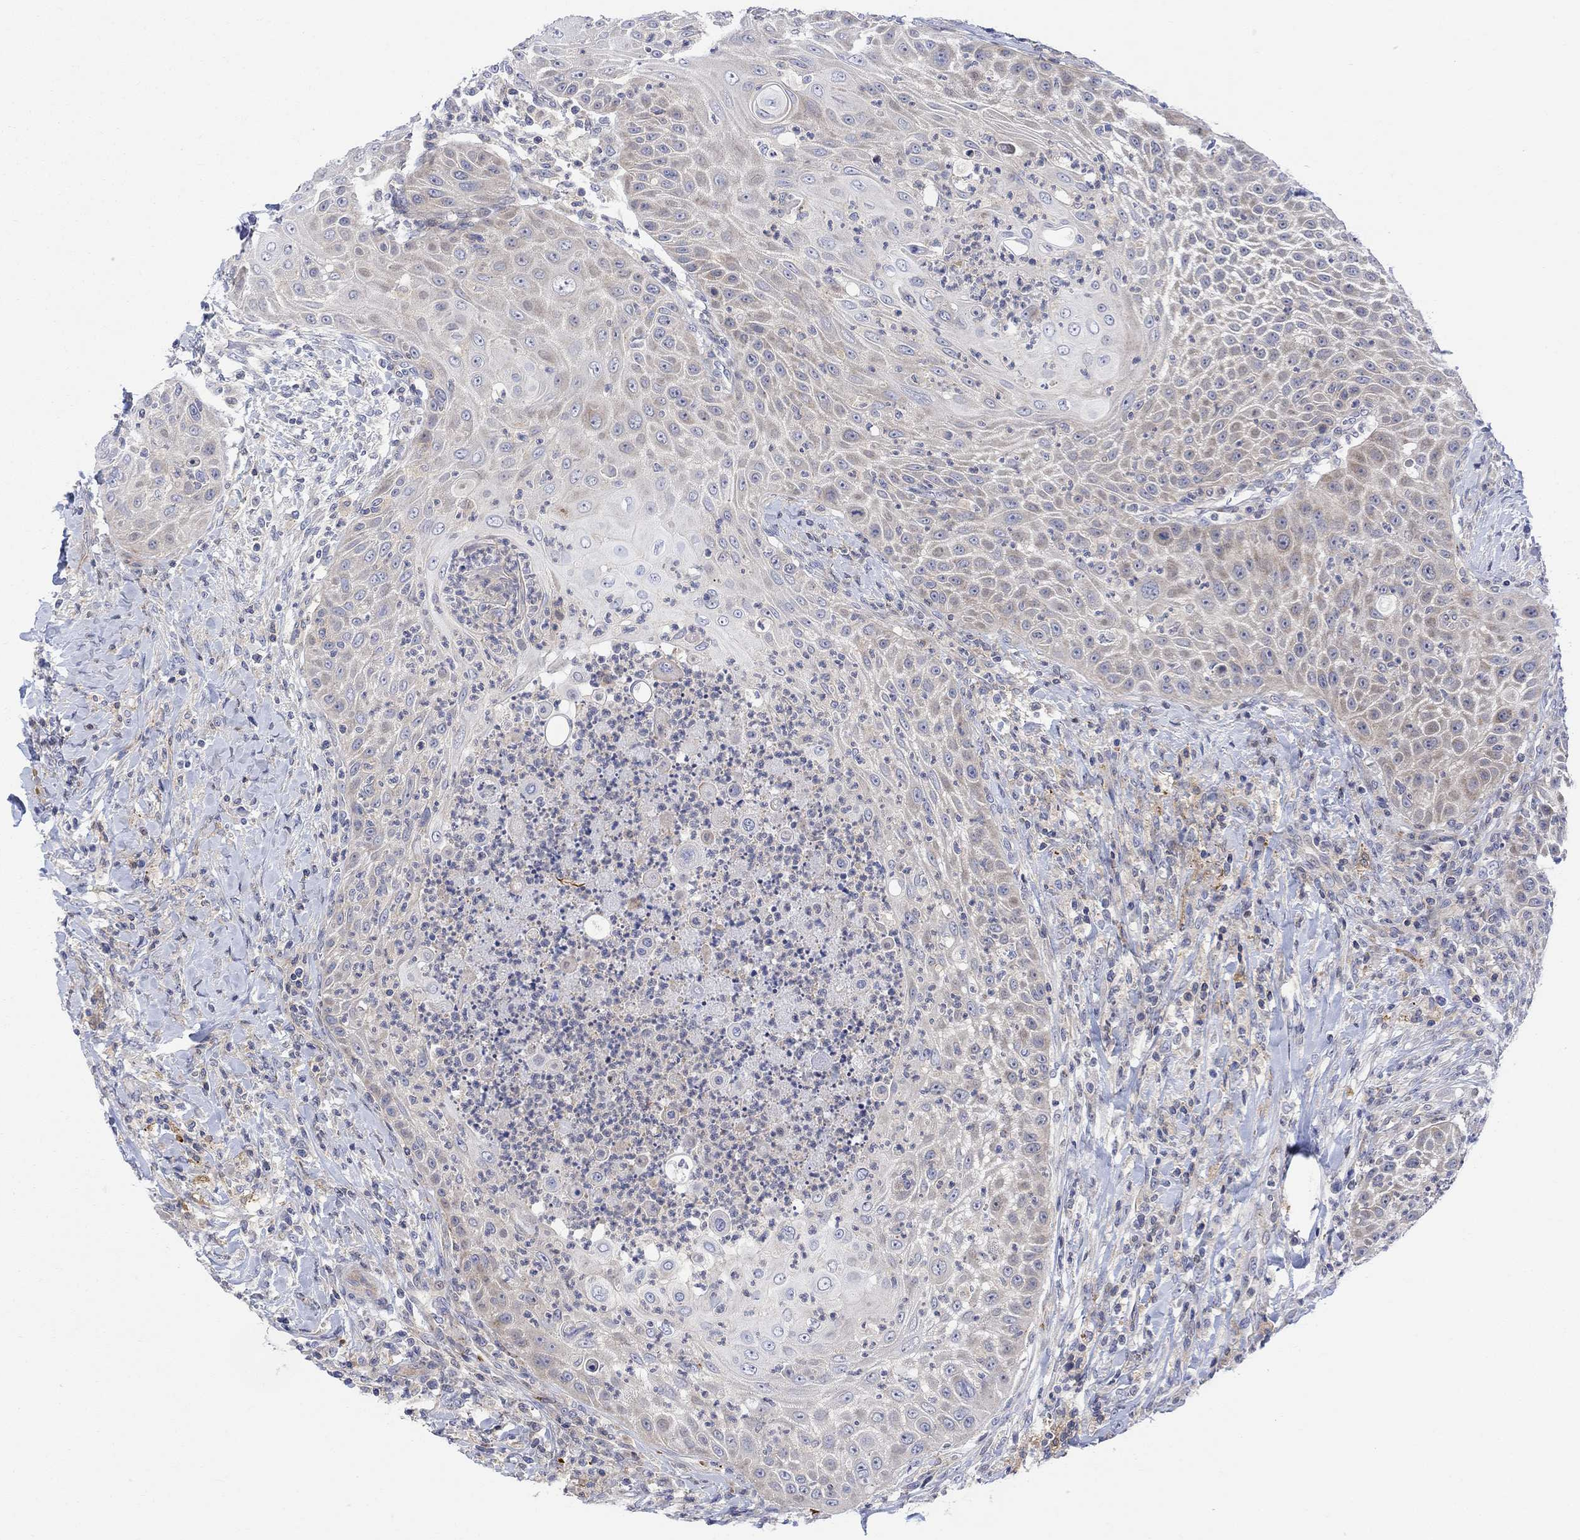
{"staining": {"intensity": "moderate", "quantity": "<25%", "location": "cytoplasmic/membranous"}, "tissue": "head and neck cancer", "cell_type": "Tumor cells", "image_type": "cancer", "snomed": [{"axis": "morphology", "description": "Squamous cell carcinoma, NOS"}, {"axis": "topography", "description": "Head-Neck"}], "caption": "Head and neck cancer was stained to show a protein in brown. There is low levels of moderate cytoplasmic/membranous staining in about <25% of tumor cells.", "gene": "ARSK", "patient": {"sex": "male", "age": 69}}